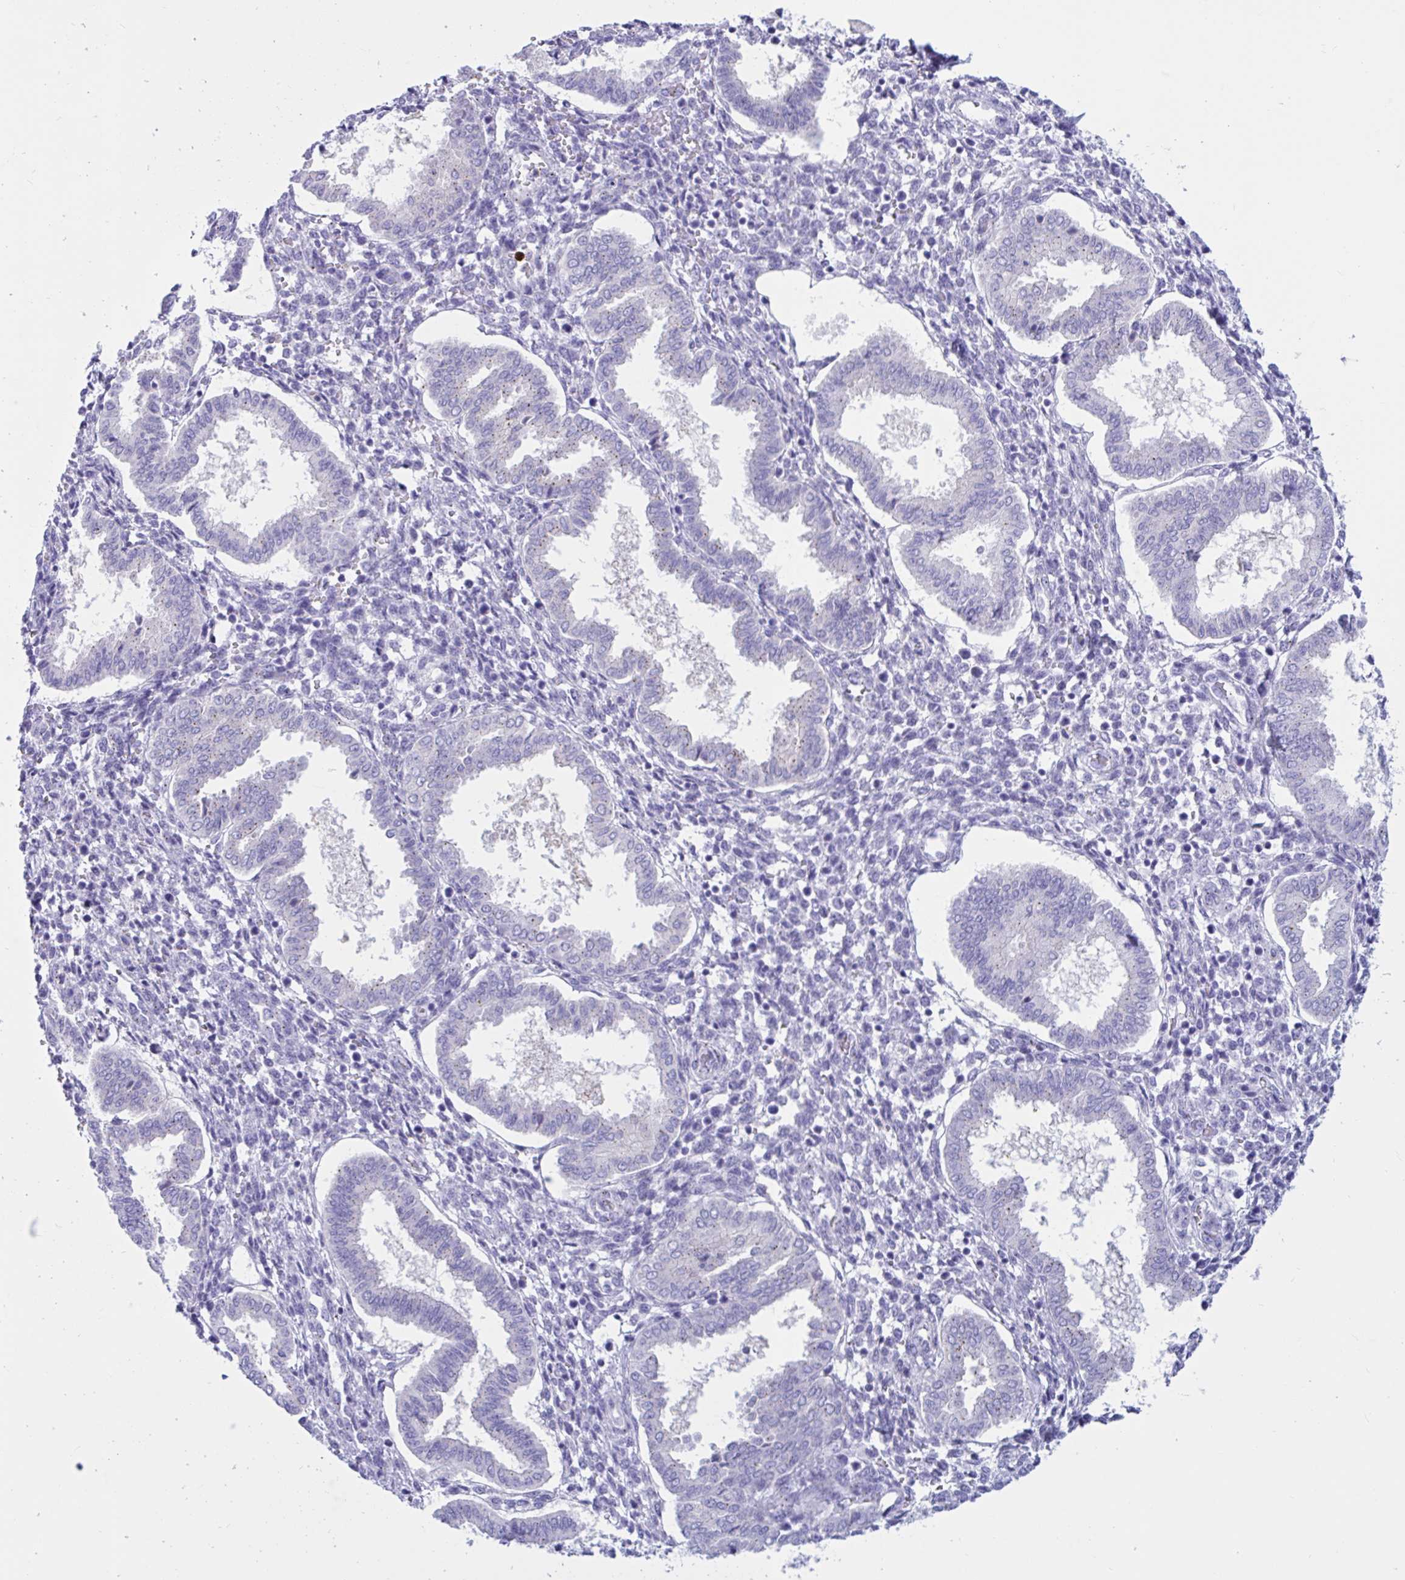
{"staining": {"intensity": "negative", "quantity": "none", "location": "none"}, "tissue": "endometrium", "cell_type": "Cells in endometrial stroma", "image_type": "normal", "snomed": [{"axis": "morphology", "description": "Normal tissue, NOS"}, {"axis": "topography", "description": "Endometrium"}], "caption": "Immunohistochemistry (IHC) photomicrograph of normal endometrium: human endometrium stained with DAB (3,3'-diaminobenzidine) reveals no significant protein expression in cells in endometrial stroma. (Brightfield microscopy of DAB immunohistochemistry at high magnification).", "gene": "RNASE3", "patient": {"sex": "female", "age": 24}}